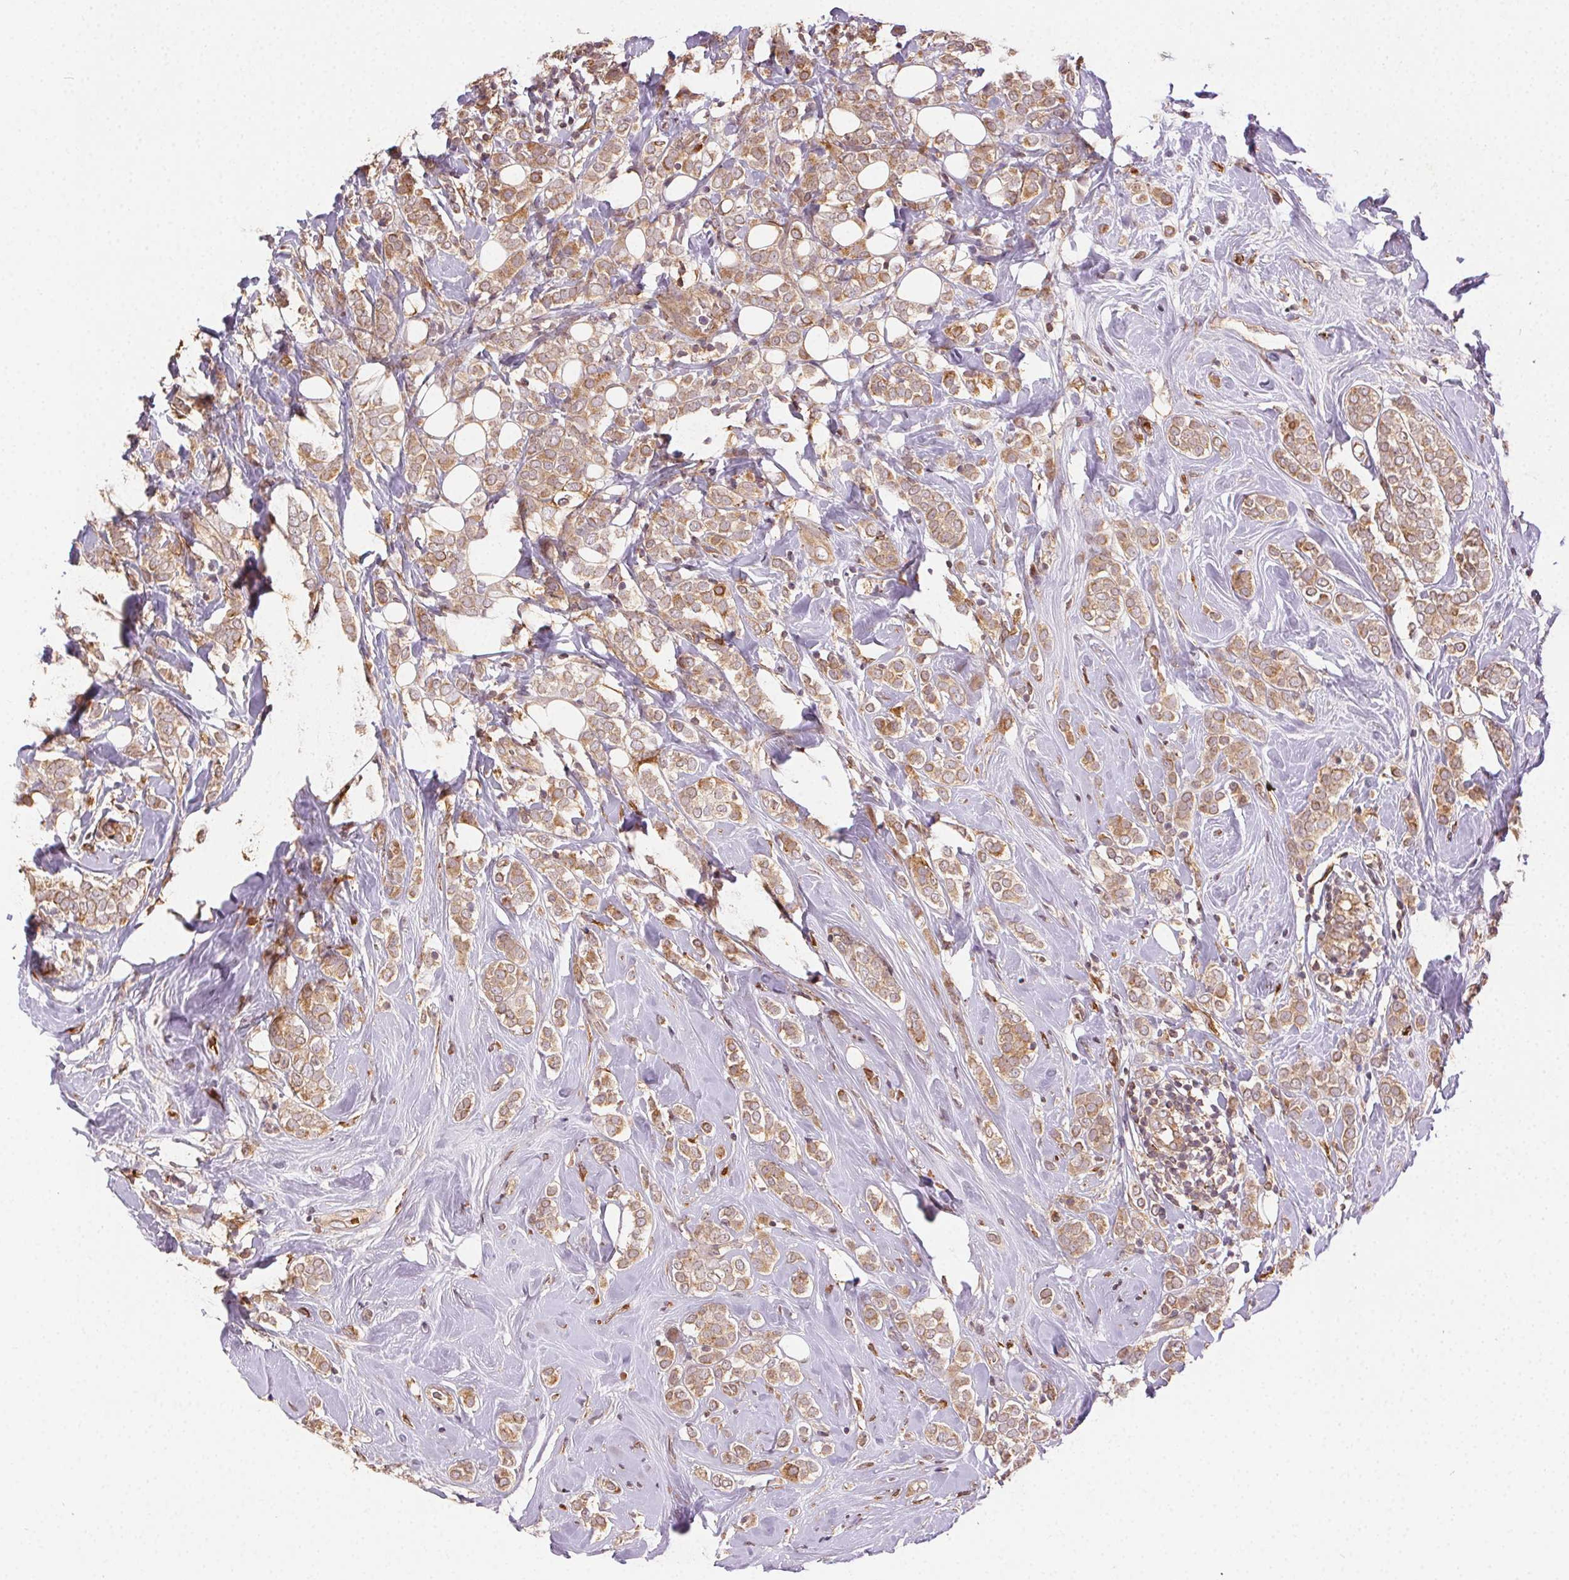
{"staining": {"intensity": "moderate", "quantity": ">75%", "location": "cytoplasmic/membranous"}, "tissue": "breast cancer", "cell_type": "Tumor cells", "image_type": "cancer", "snomed": [{"axis": "morphology", "description": "Lobular carcinoma"}, {"axis": "topography", "description": "Breast"}], "caption": "The immunohistochemical stain shows moderate cytoplasmic/membranous expression in tumor cells of breast lobular carcinoma tissue.", "gene": "KLHL15", "patient": {"sex": "female", "age": 49}}